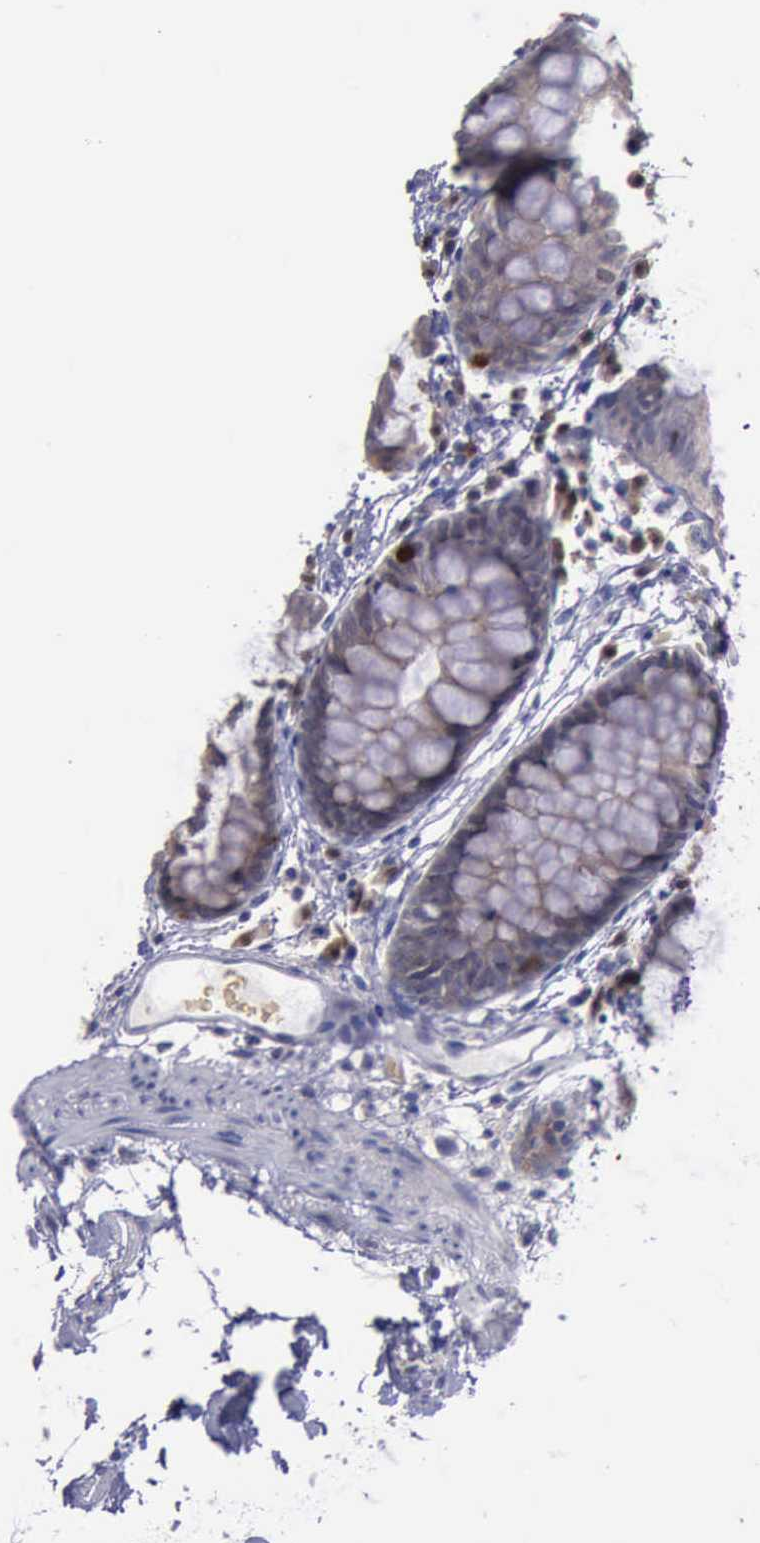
{"staining": {"intensity": "negative", "quantity": "none", "location": "none"}, "tissue": "colon", "cell_type": "Endothelial cells", "image_type": "normal", "snomed": [{"axis": "morphology", "description": "Normal tissue, NOS"}, {"axis": "topography", "description": "Smooth muscle"}, {"axis": "topography", "description": "Colon"}], "caption": "Benign colon was stained to show a protein in brown. There is no significant staining in endothelial cells. (Brightfield microscopy of DAB immunohistochemistry (IHC) at high magnification).", "gene": "CEP128", "patient": {"sex": "male", "age": 67}}